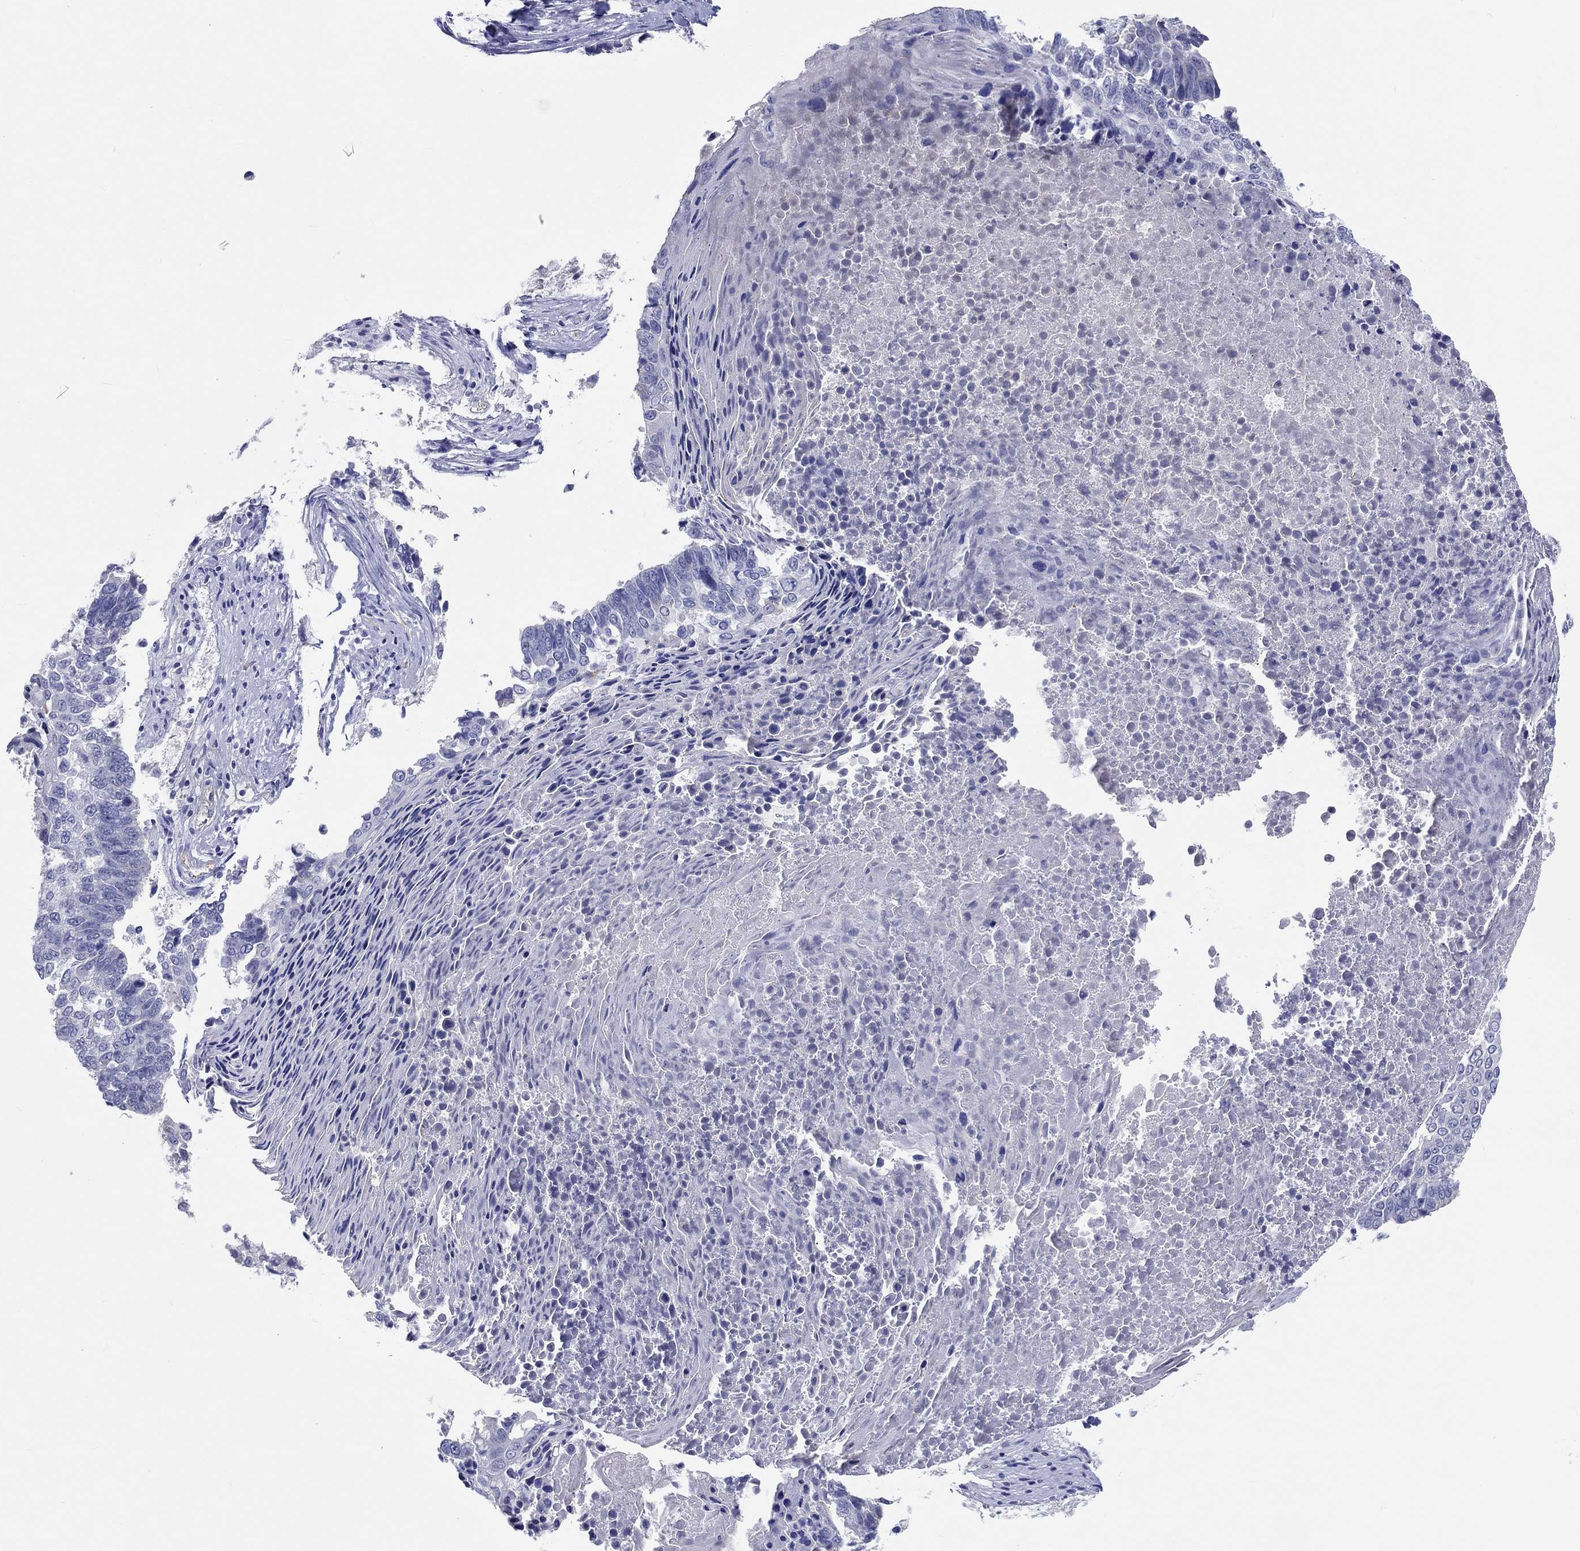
{"staining": {"intensity": "negative", "quantity": "none", "location": "none"}, "tissue": "lung cancer", "cell_type": "Tumor cells", "image_type": "cancer", "snomed": [{"axis": "morphology", "description": "Squamous cell carcinoma, NOS"}, {"axis": "topography", "description": "Lung"}], "caption": "A histopathology image of lung squamous cell carcinoma stained for a protein demonstrates no brown staining in tumor cells. (Immunohistochemistry (ihc), brightfield microscopy, high magnification).", "gene": "CDY2B", "patient": {"sex": "male", "age": 73}}